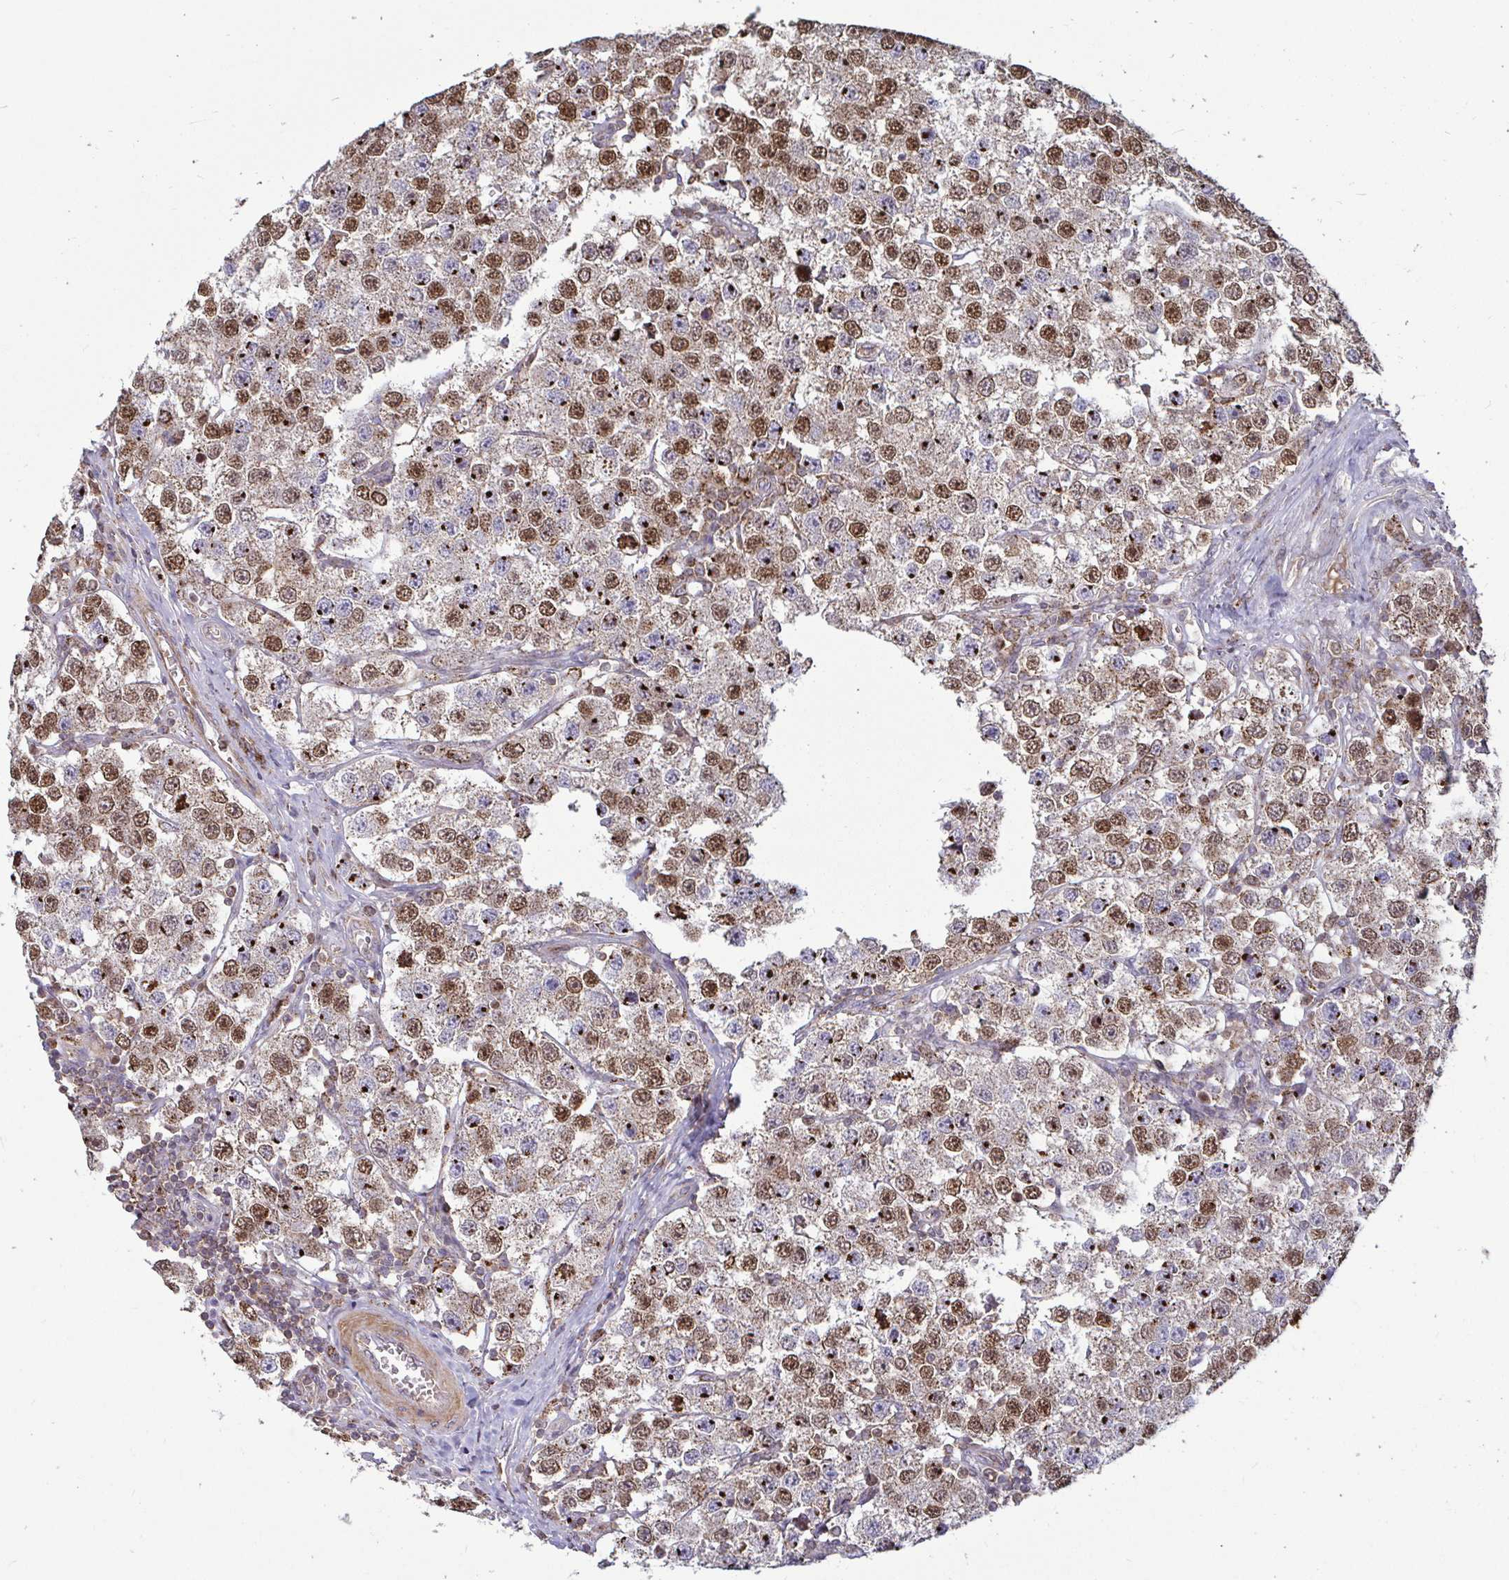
{"staining": {"intensity": "moderate", "quantity": ">75%", "location": "nuclear"}, "tissue": "testis cancer", "cell_type": "Tumor cells", "image_type": "cancer", "snomed": [{"axis": "morphology", "description": "Seminoma, NOS"}, {"axis": "topography", "description": "Testis"}], "caption": "Moderate nuclear protein expression is appreciated in approximately >75% of tumor cells in testis cancer.", "gene": "SPRY1", "patient": {"sex": "male", "age": 34}}